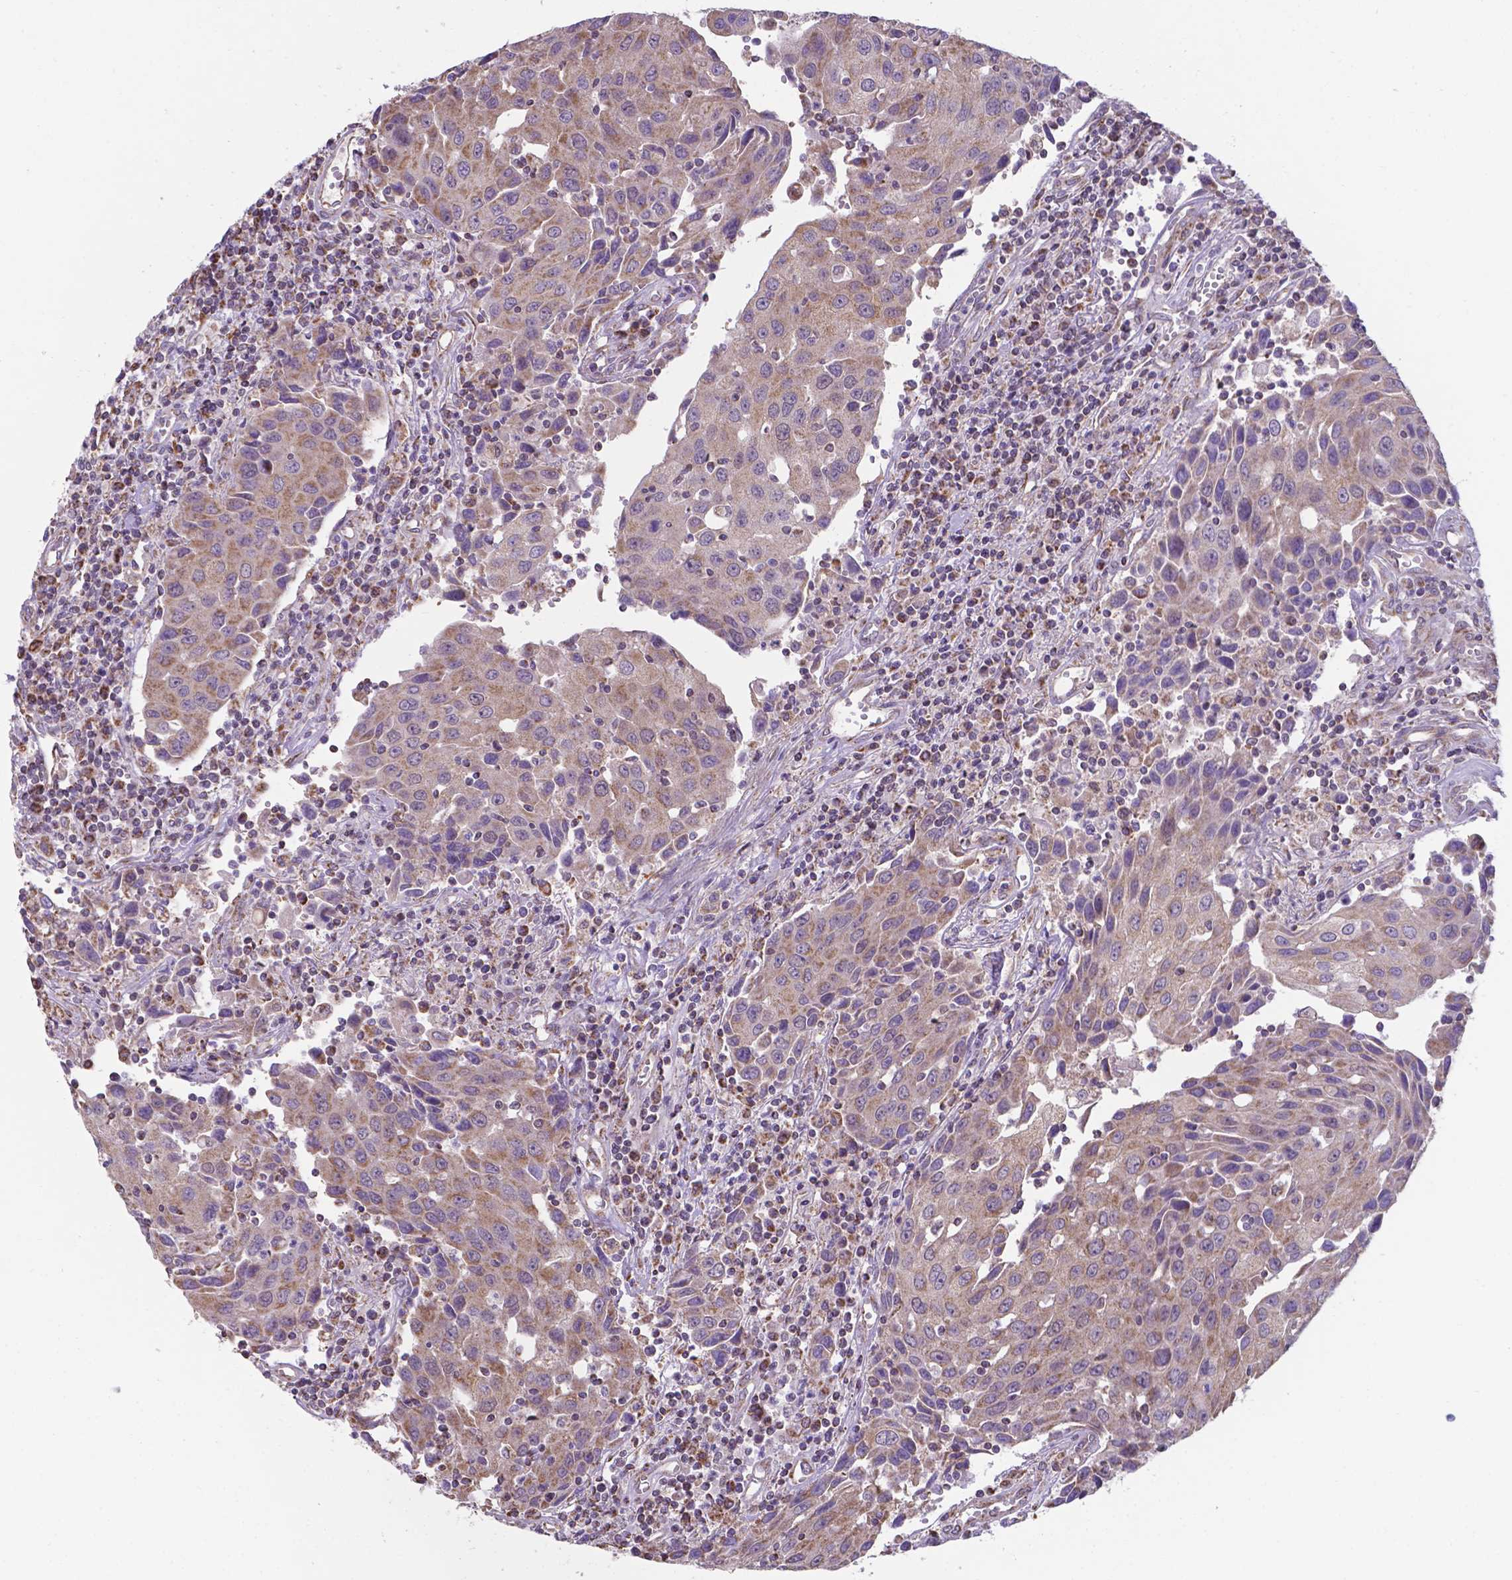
{"staining": {"intensity": "weak", "quantity": "25%-75%", "location": "cytoplasmic/membranous"}, "tissue": "urothelial cancer", "cell_type": "Tumor cells", "image_type": "cancer", "snomed": [{"axis": "morphology", "description": "Urothelial carcinoma, High grade"}, {"axis": "topography", "description": "Urinary bladder"}], "caption": "Weak cytoplasmic/membranous staining for a protein is identified in approximately 25%-75% of tumor cells of urothelial cancer using IHC.", "gene": "FAM114A1", "patient": {"sex": "female", "age": 85}}